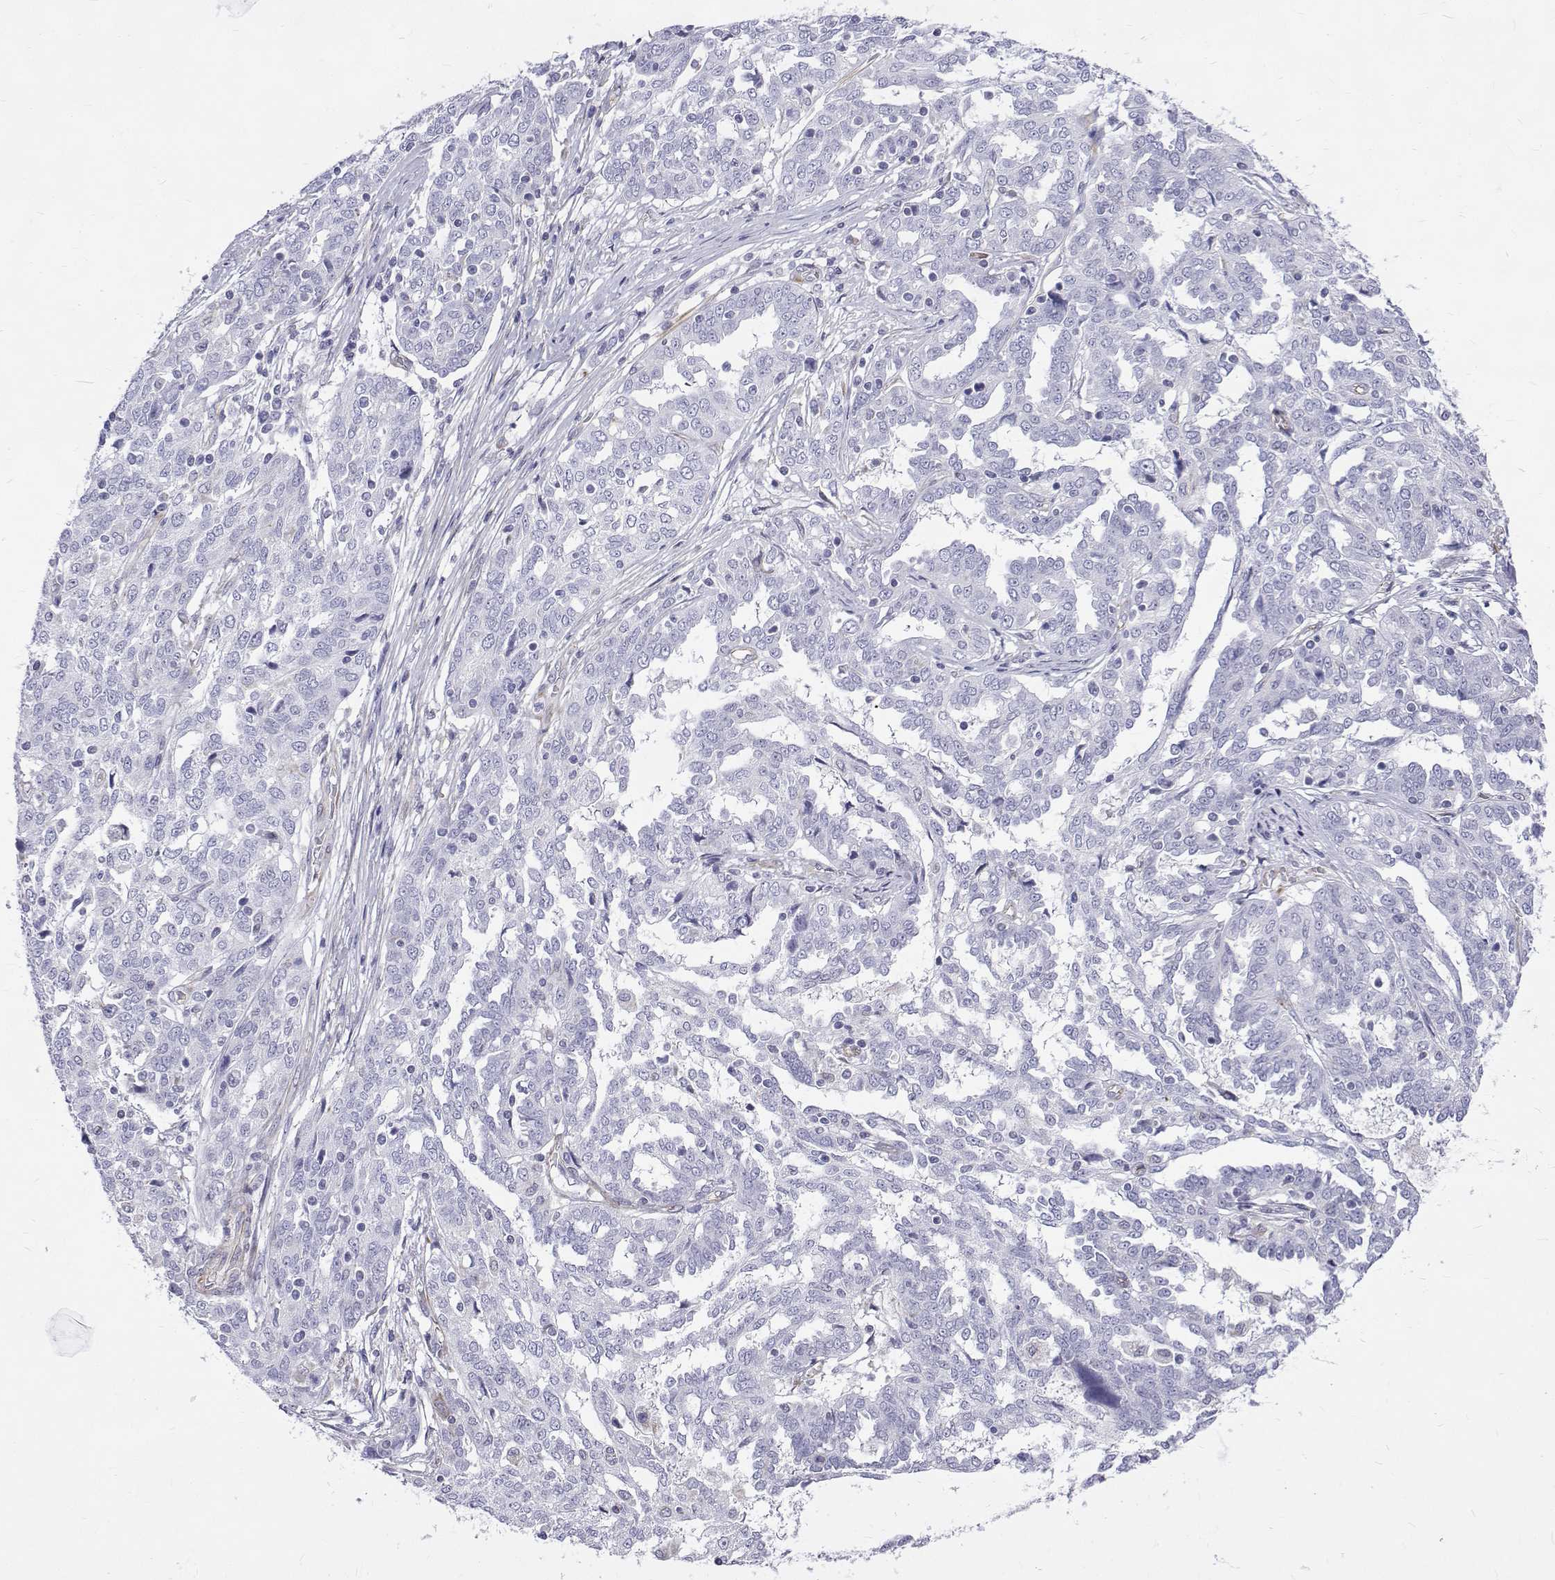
{"staining": {"intensity": "negative", "quantity": "none", "location": "none"}, "tissue": "ovarian cancer", "cell_type": "Tumor cells", "image_type": "cancer", "snomed": [{"axis": "morphology", "description": "Cystadenocarcinoma, serous, NOS"}, {"axis": "topography", "description": "Ovary"}], "caption": "An IHC micrograph of ovarian cancer is shown. There is no staining in tumor cells of ovarian cancer. The staining is performed using DAB brown chromogen with nuclei counter-stained in using hematoxylin.", "gene": "OPRPN", "patient": {"sex": "female", "age": 67}}